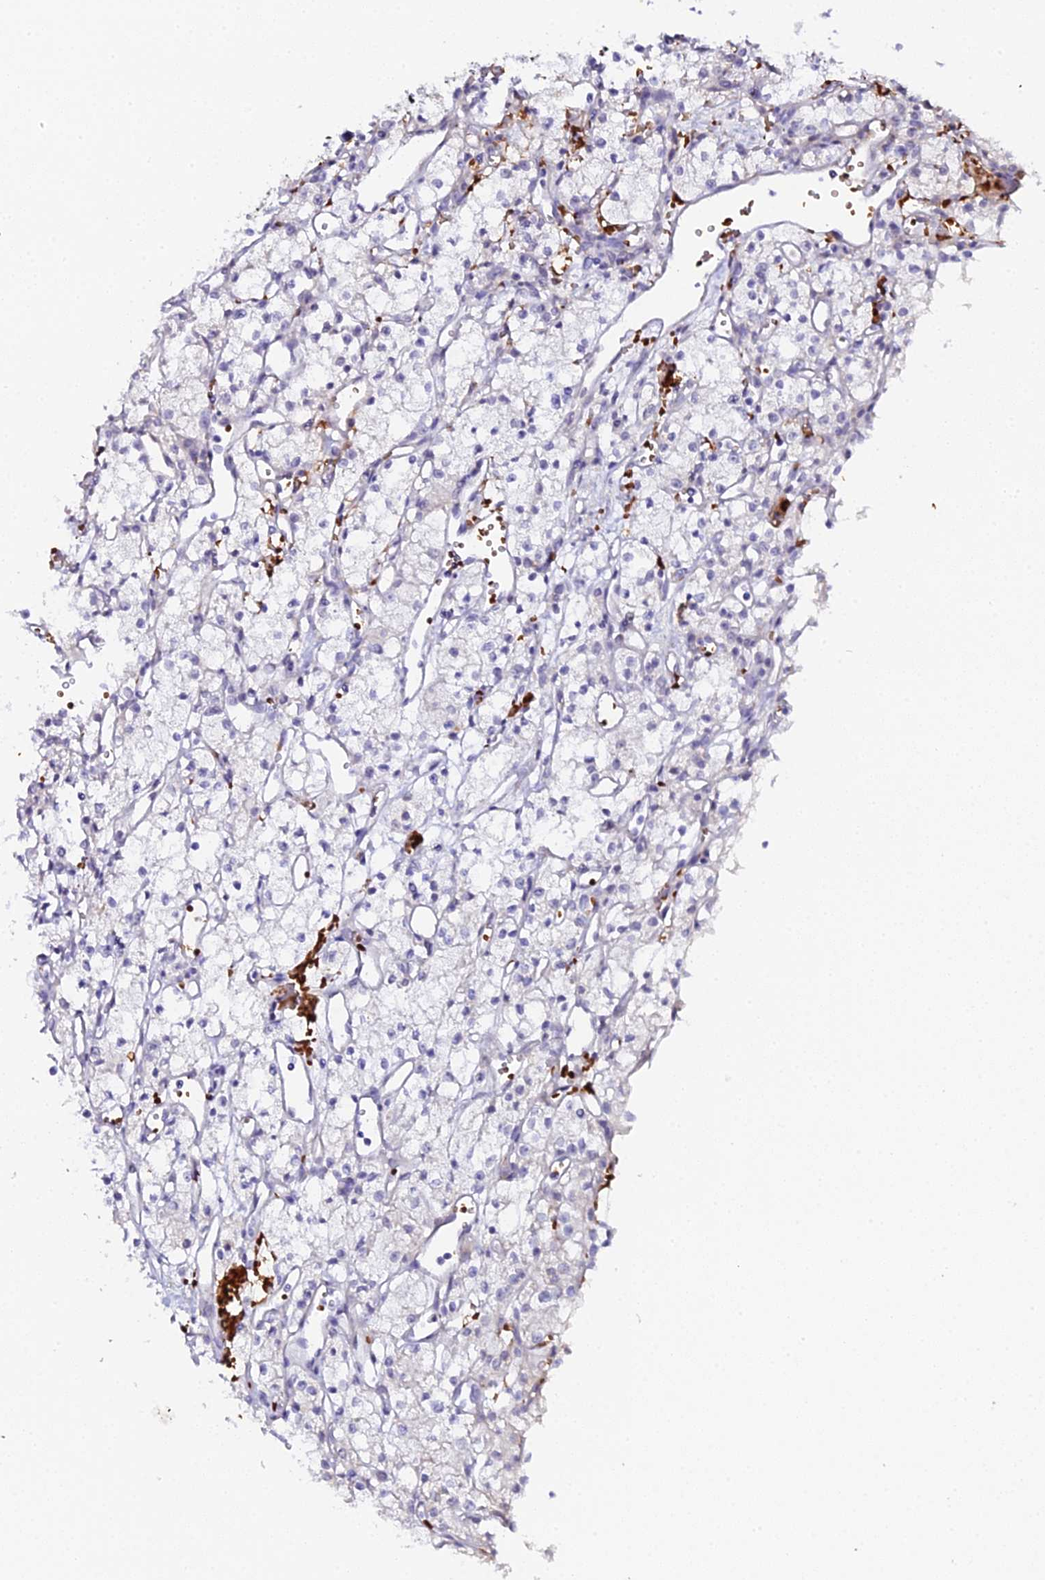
{"staining": {"intensity": "negative", "quantity": "none", "location": "none"}, "tissue": "renal cancer", "cell_type": "Tumor cells", "image_type": "cancer", "snomed": [{"axis": "morphology", "description": "Adenocarcinoma, NOS"}, {"axis": "topography", "description": "Kidney"}], "caption": "An immunohistochemistry histopathology image of adenocarcinoma (renal) is shown. There is no staining in tumor cells of adenocarcinoma (renal).", "gene": "CFAP45", "patient": {"sex": "male", "age": 59}}